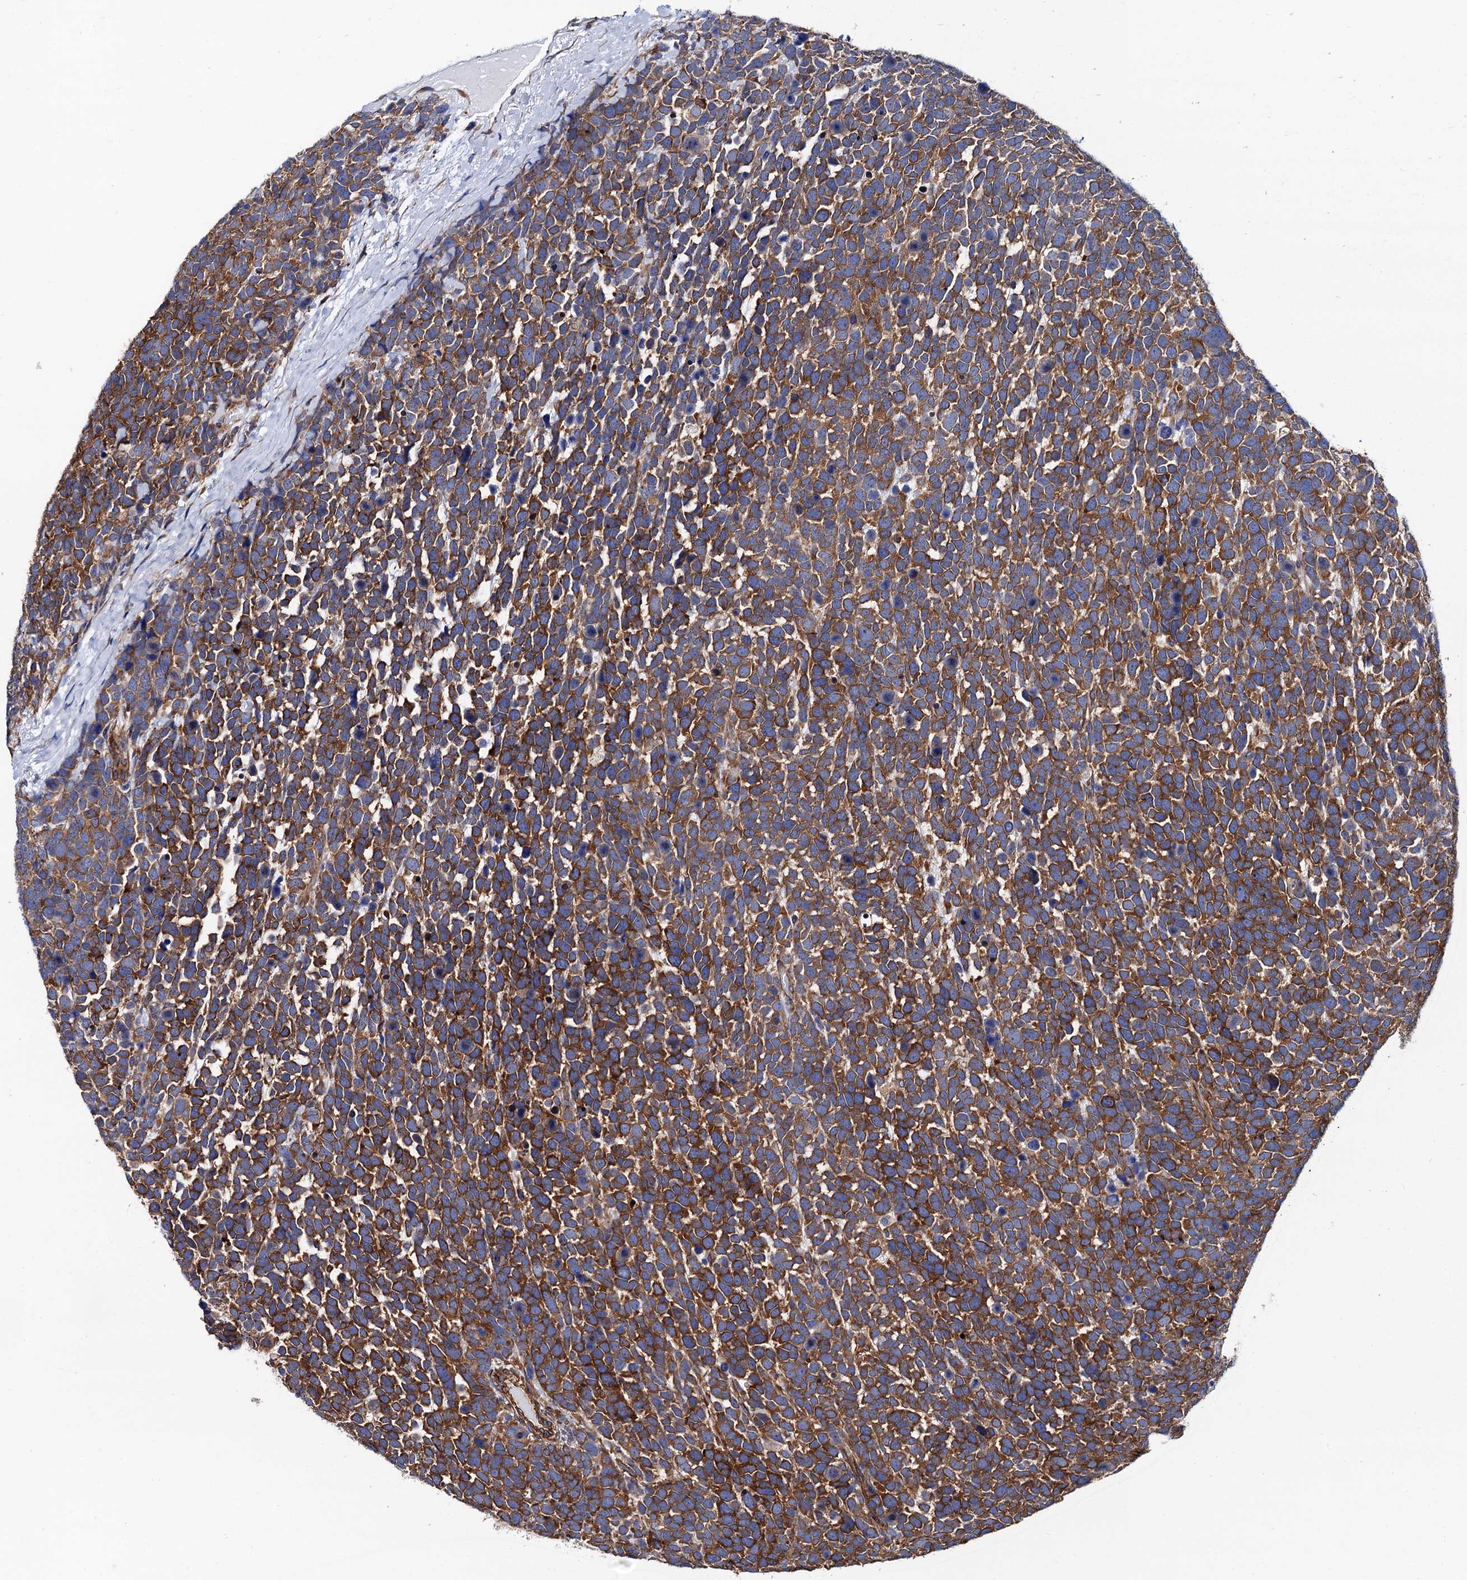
{"staining": {"intensity": "strong", "quantity": ">75%", "location": "cytoplasmic/membranous"}, "tissue": "urothelial cancer", "cell_type": "Tumor cells", "image_type": "cancer", "snomed": [{"axis": "morphology", "description": "Urothelial carcinoma, High grade"}, {"axis": "topography", "description": "Urinary bladder"}], "caption": "High-power microscopy captured an immunohistochemistry (IHC) histopathology image of high-grade urothelial carcinoma, revealing strong cytoplasmic/membranous expression in approximately >75% of tumor cells. (DAB = brown stain, brightfield microscopy at high magnification).", "gene": "ZDHHC18", "patient": {"sex": "female", "age": 82}}